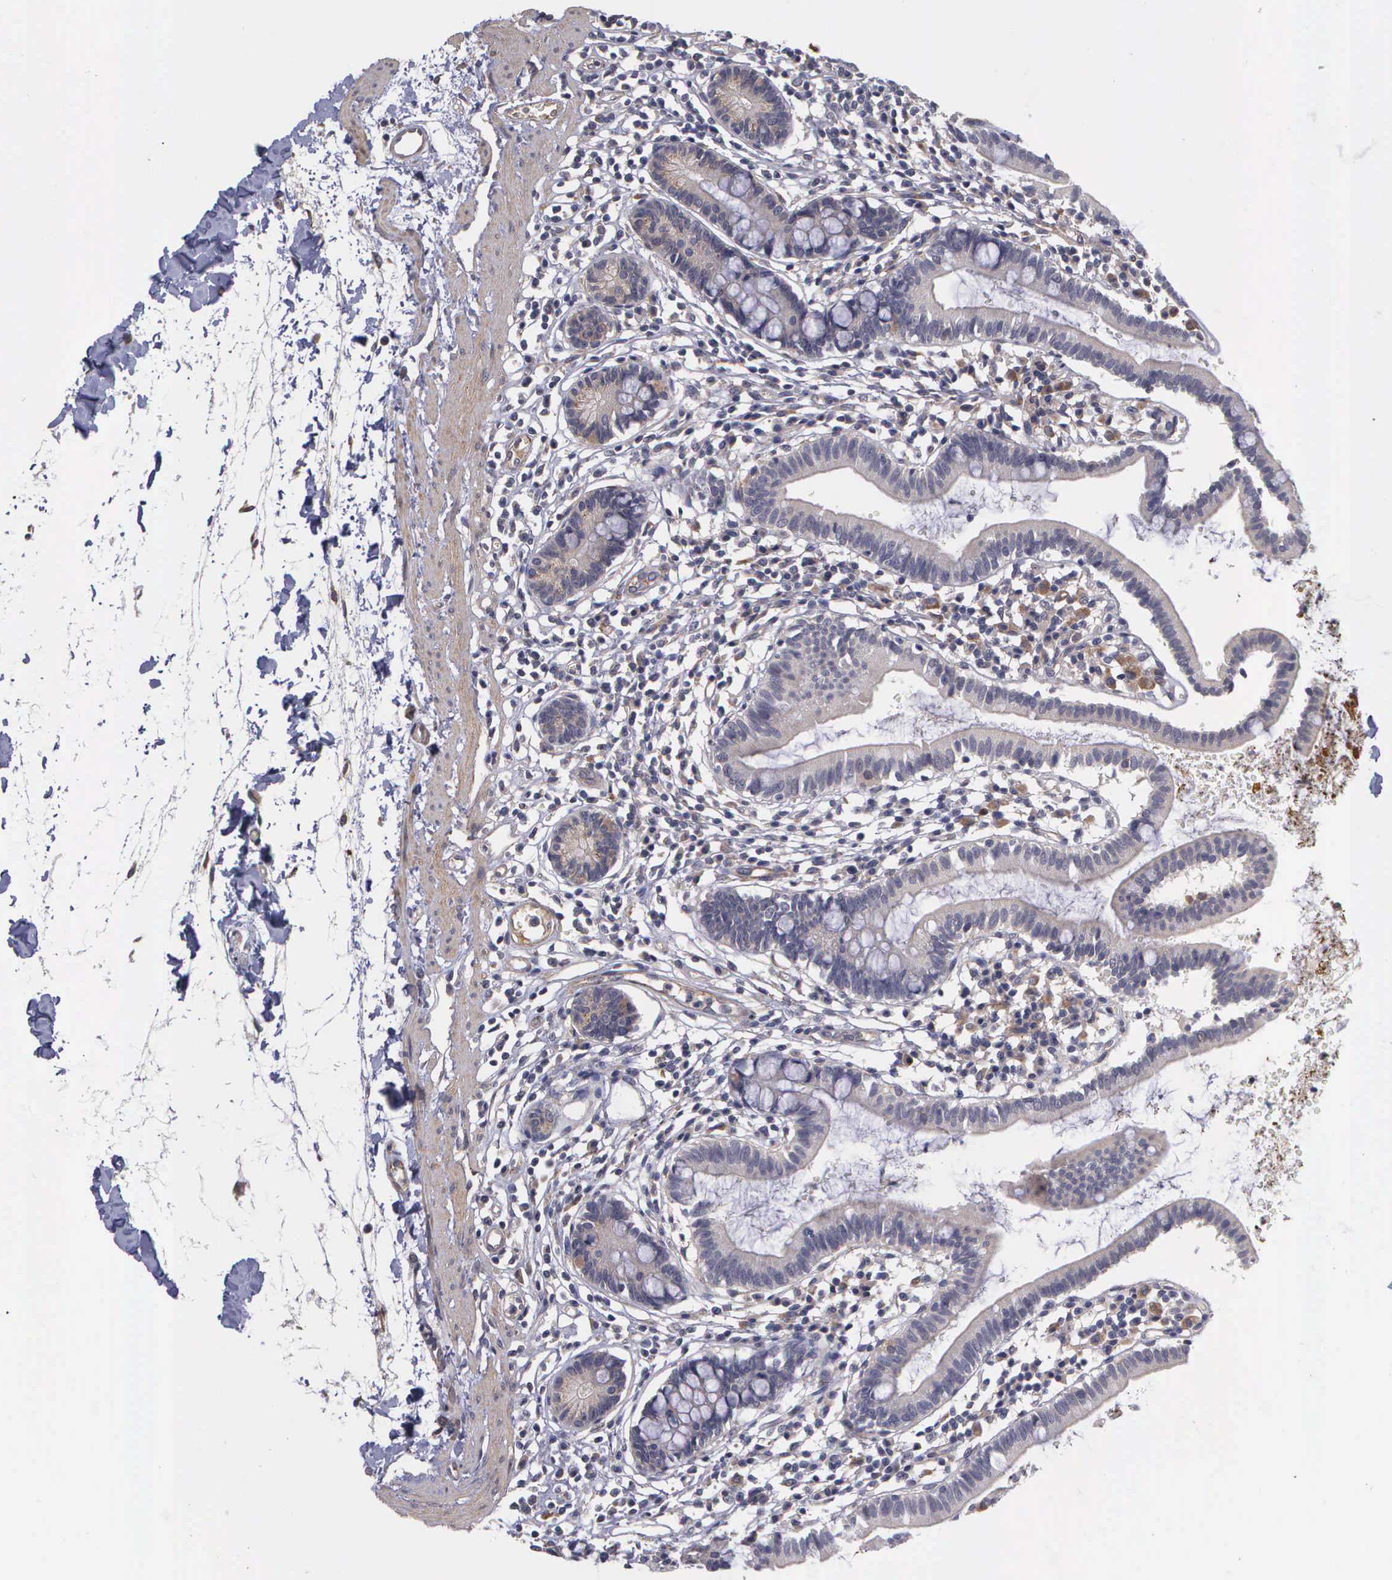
{"staining": {"intensity": "weak", "quantity": "<25%", "location": "cytoplasmic/membranous"}, "tissue": "small intestine", "cell_type": "Glandular cells", "image_type": "normal", "snomed": [{"axis": "morphology", "description": "Normal tissue, NOS"}, {"axis": "topography", "description": "Small intestine"}], "caption": "Histopathology image shows no significant protein expression in glandular cells of normal small intestine.", "gene": "RTL10", "patient": {"sex": "female", "age": 37}}